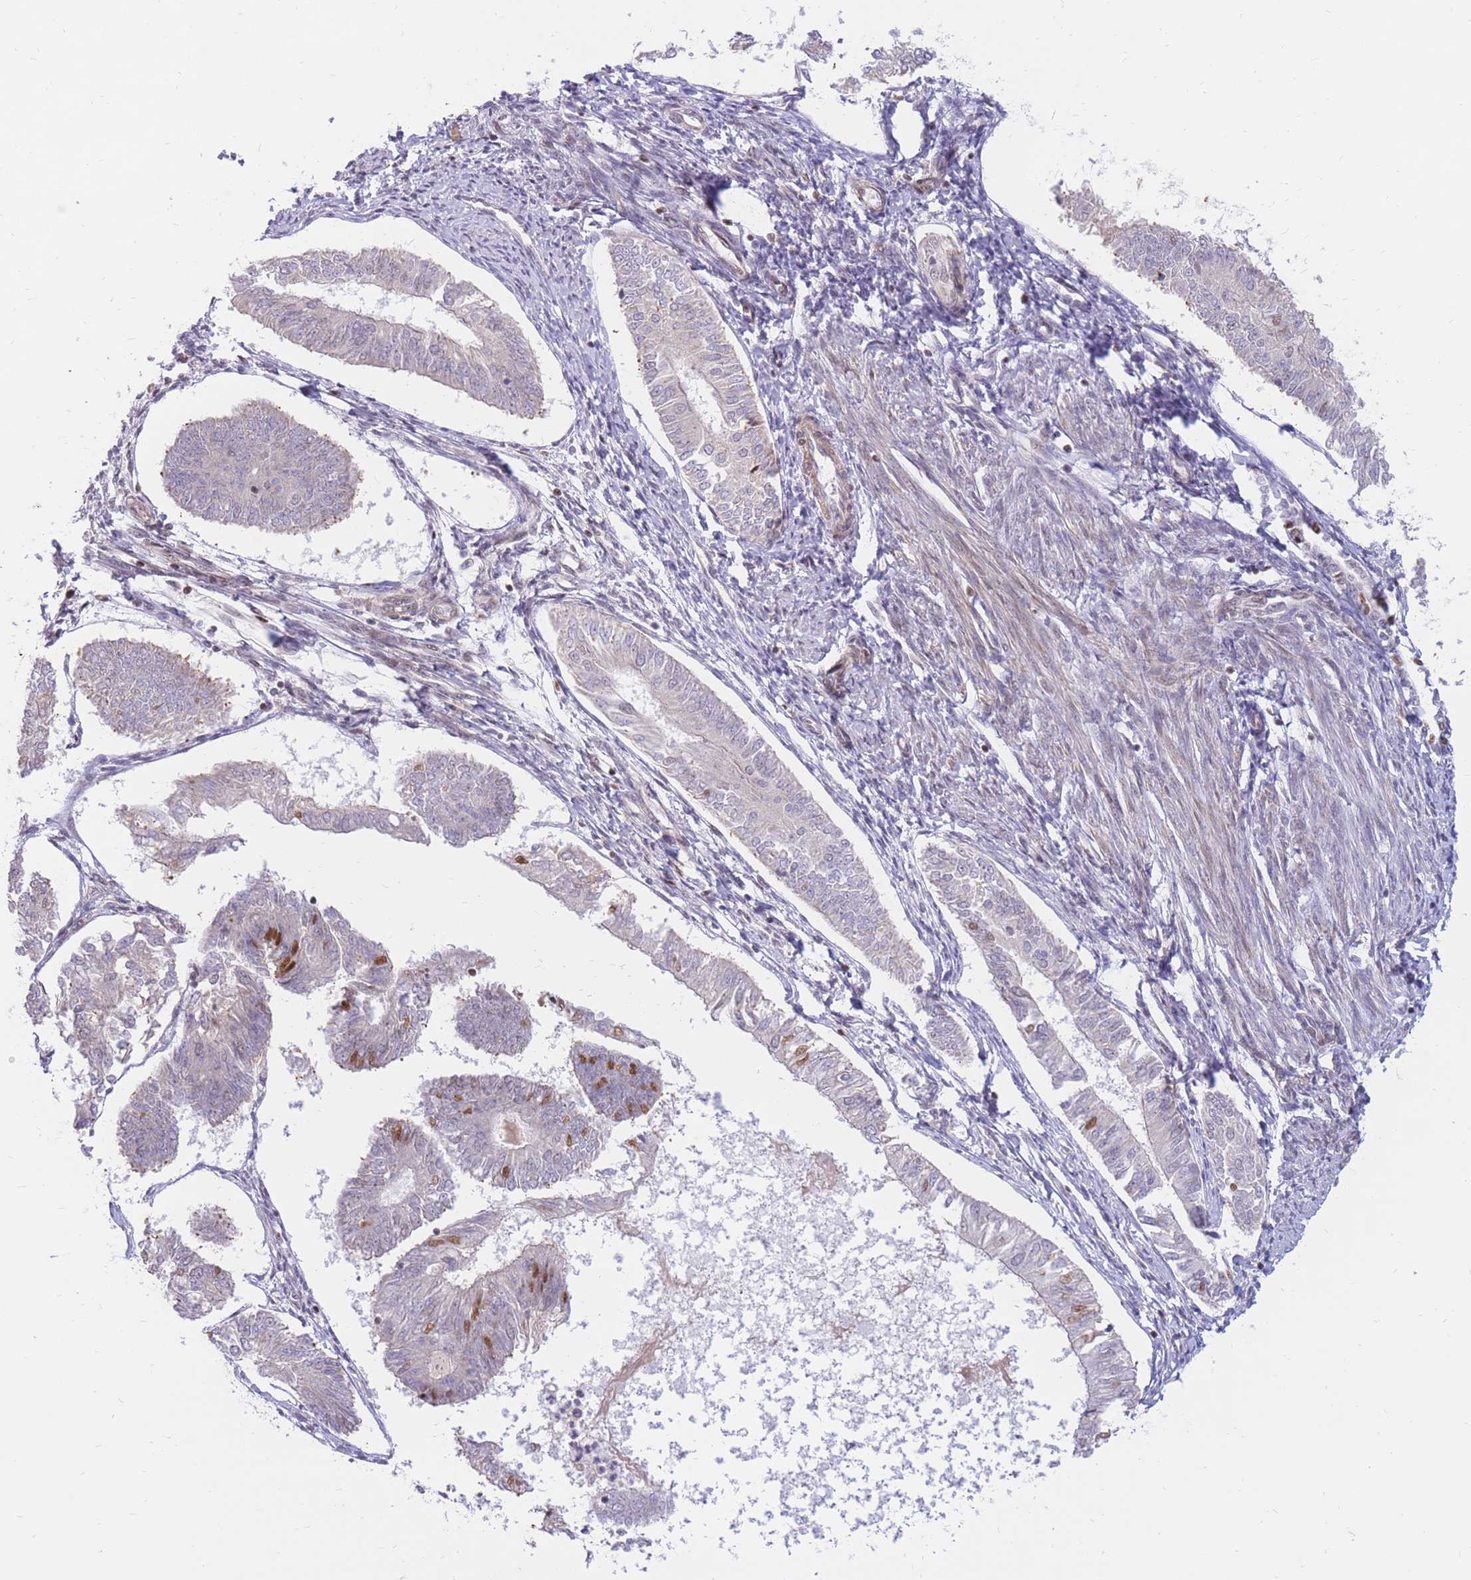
{"staining": {"intensity": "moderate", "quantity": "<25%", "location": "nuclear"}, "tissue": "endometrial cancer", "cell_type": "Tumor cells", "image_type": "cancer", "snomed": [{"axis": "morphology", "description": "Adenocarcinoma, NOS"}, {"axis": "topography", "description": "Endometrium"}], "caption": "Human endometrial cancer (adenocarcinoma) stained for a protein (brown) demonstrates moderate nuclear positive expression in approximately <25% of tumor cells.", "gene": "ERICH6B", "patient": {"sex": "female", "age": 58}}